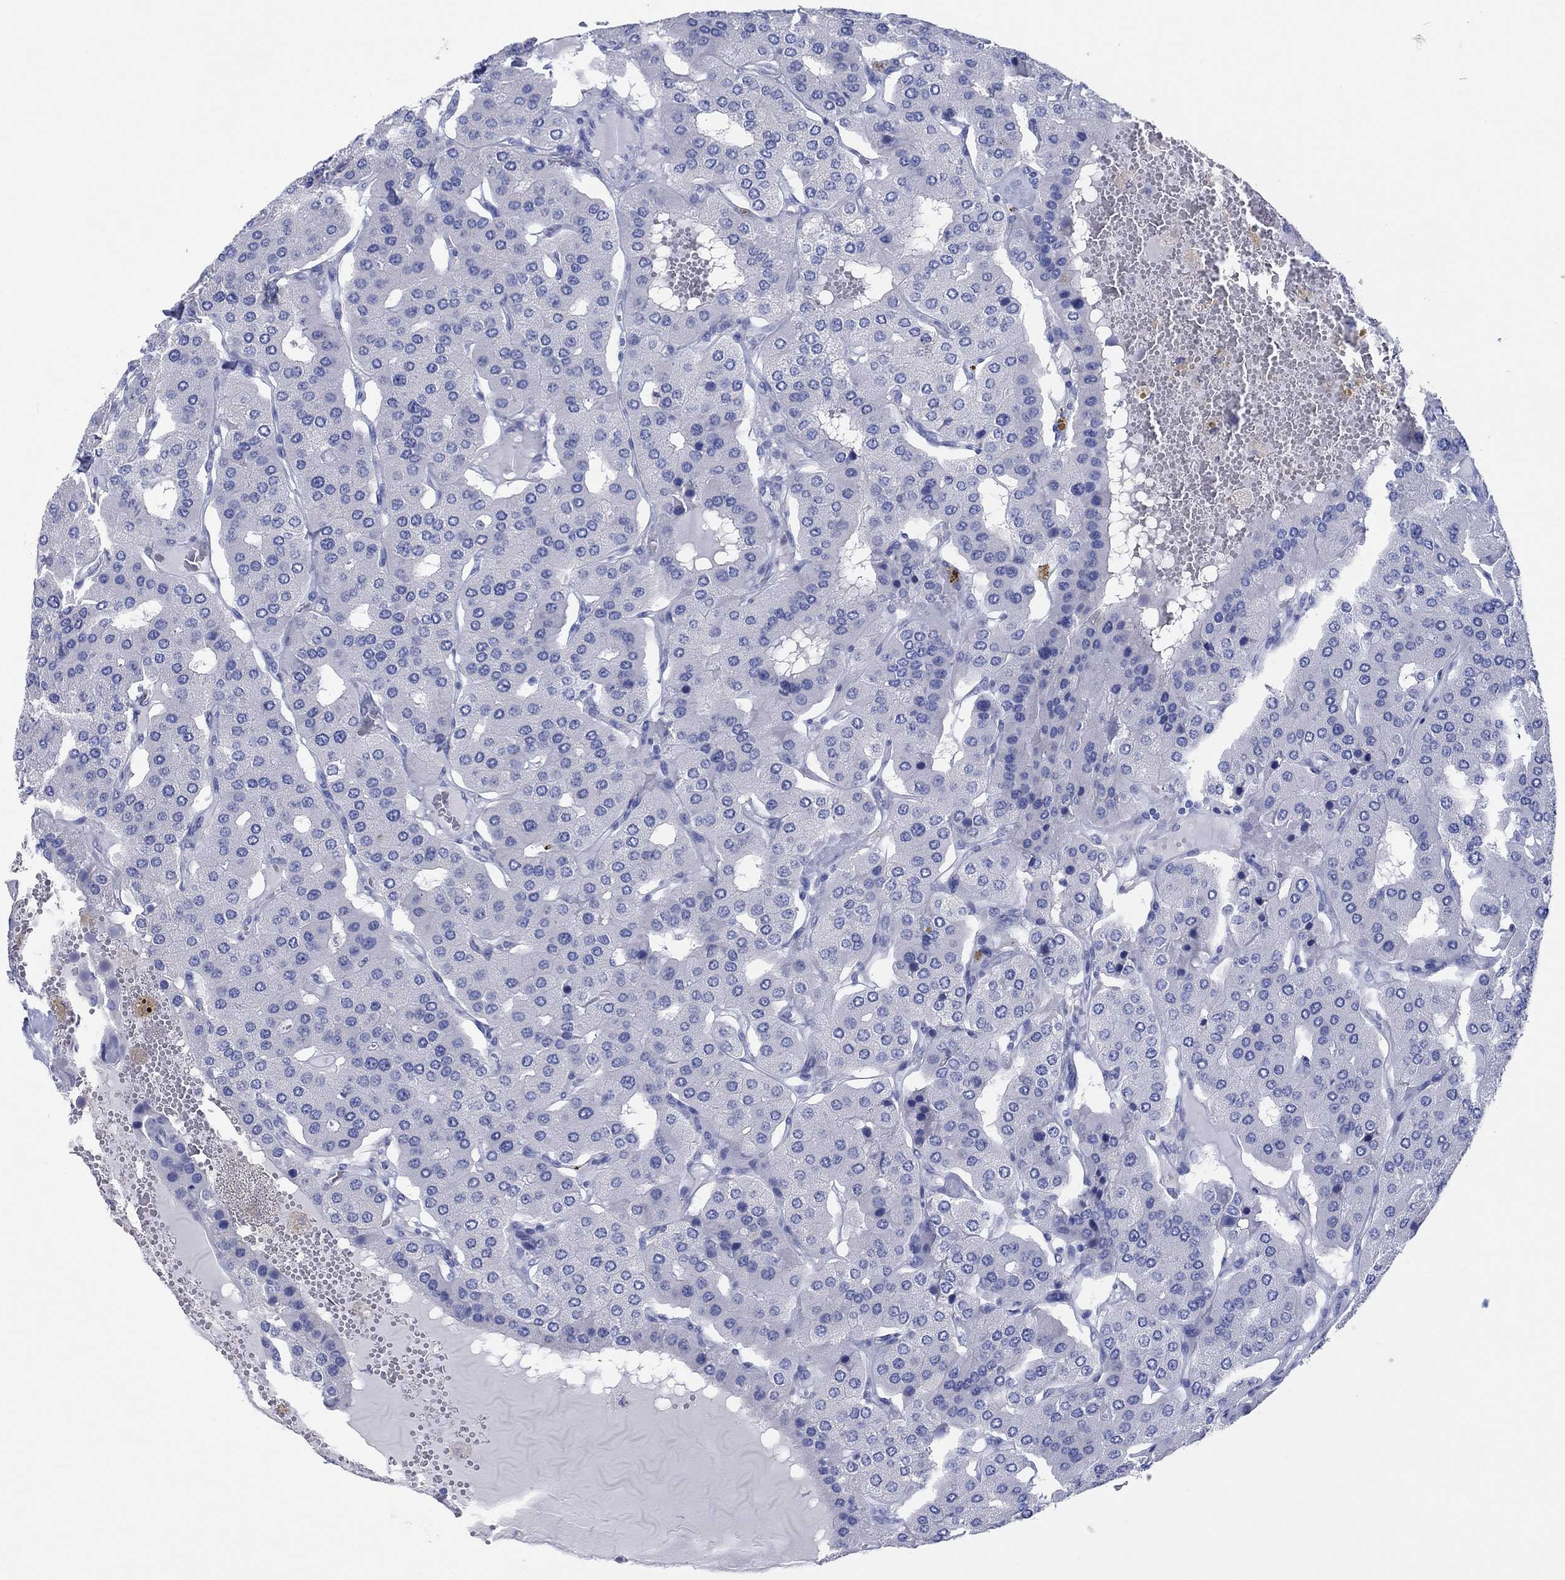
{"staining": {"intensity": "negative", "quantity": "none", "location": "none"}, "tissue": "parathyroid gland", "cell_type": "Glandular cells", "image_type": "normal", "snomed": [{"axis": "morphology", "description": "Normal tissue, NOS"}, {"axis": "morphology", "description": "Adenoma, NOS"}, {"axis": "topography", "description": "Parathyroid gland"}], "caption": "Glandular cells are negative for protein expression in benign human parathyroid gland. (DAB immunohistochemistry visualized using brightfield microscopy, high magnification).", "gene": "ERICH3", "patient": {"sex": "female", "age": 86}}